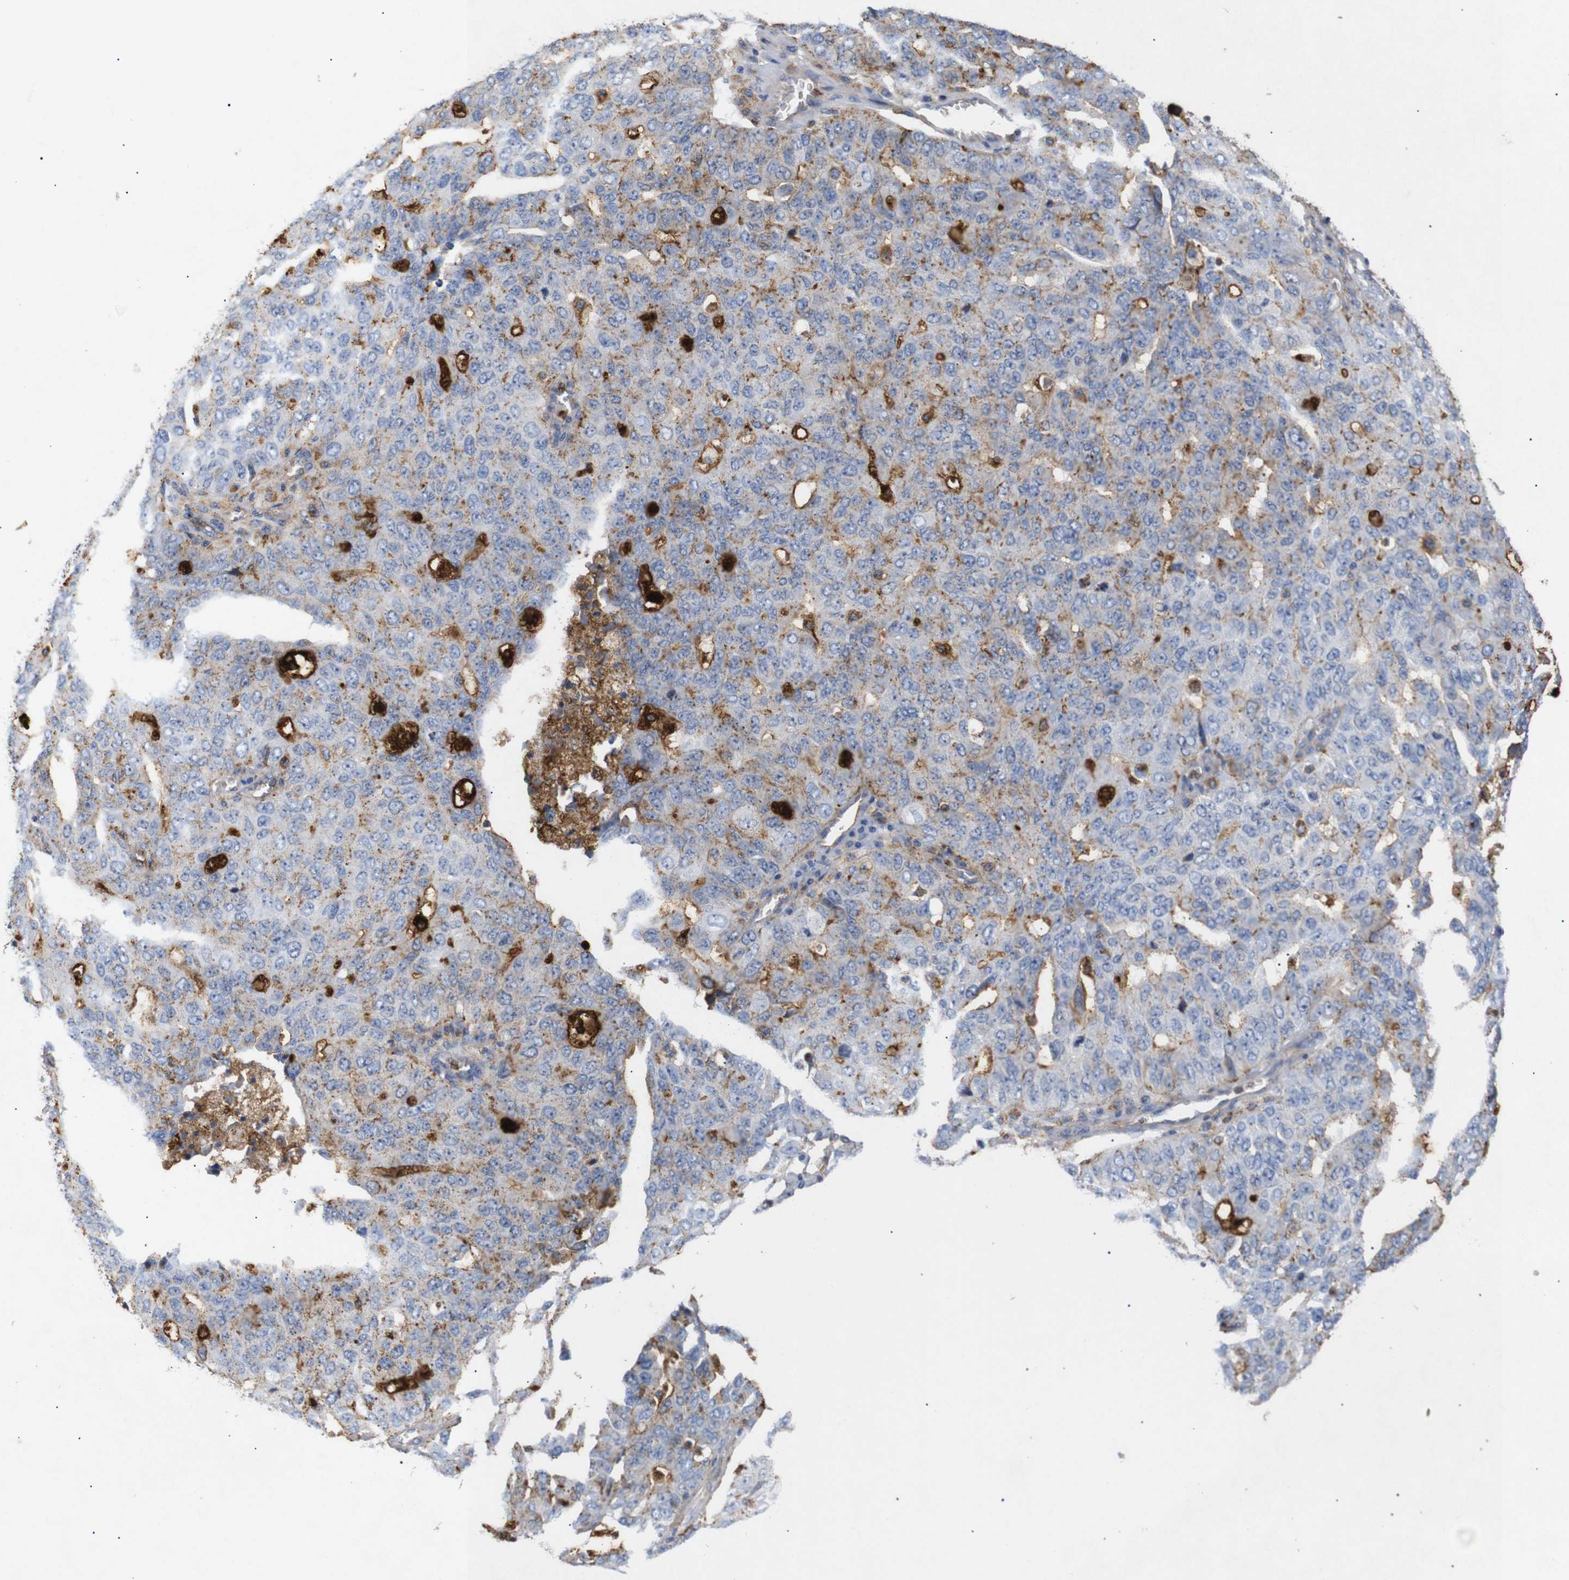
{"staining": {"intensity": "moderate", "quantity": "25%-75%", "location": "cytoplasmic/membranous"}, "tissue": "ovarian cancer", "cell_type": "Tumor cells", "image_type": "cancer", "snomed": [{"axis": "morphology", "description": "Carcinoma, endometroid"}, {"axis": "topography", "description": "Ovary"}], "caption": "This is a micrograph of immunohistochemistry (IHC) staining of ovarian cancer (endometroid carcinoma), which shows moderate expression in the cytoplasmic/membranous of tumor cells.", "gene": "SDCBP", "patient": {"sex": "female", "age": 62}}